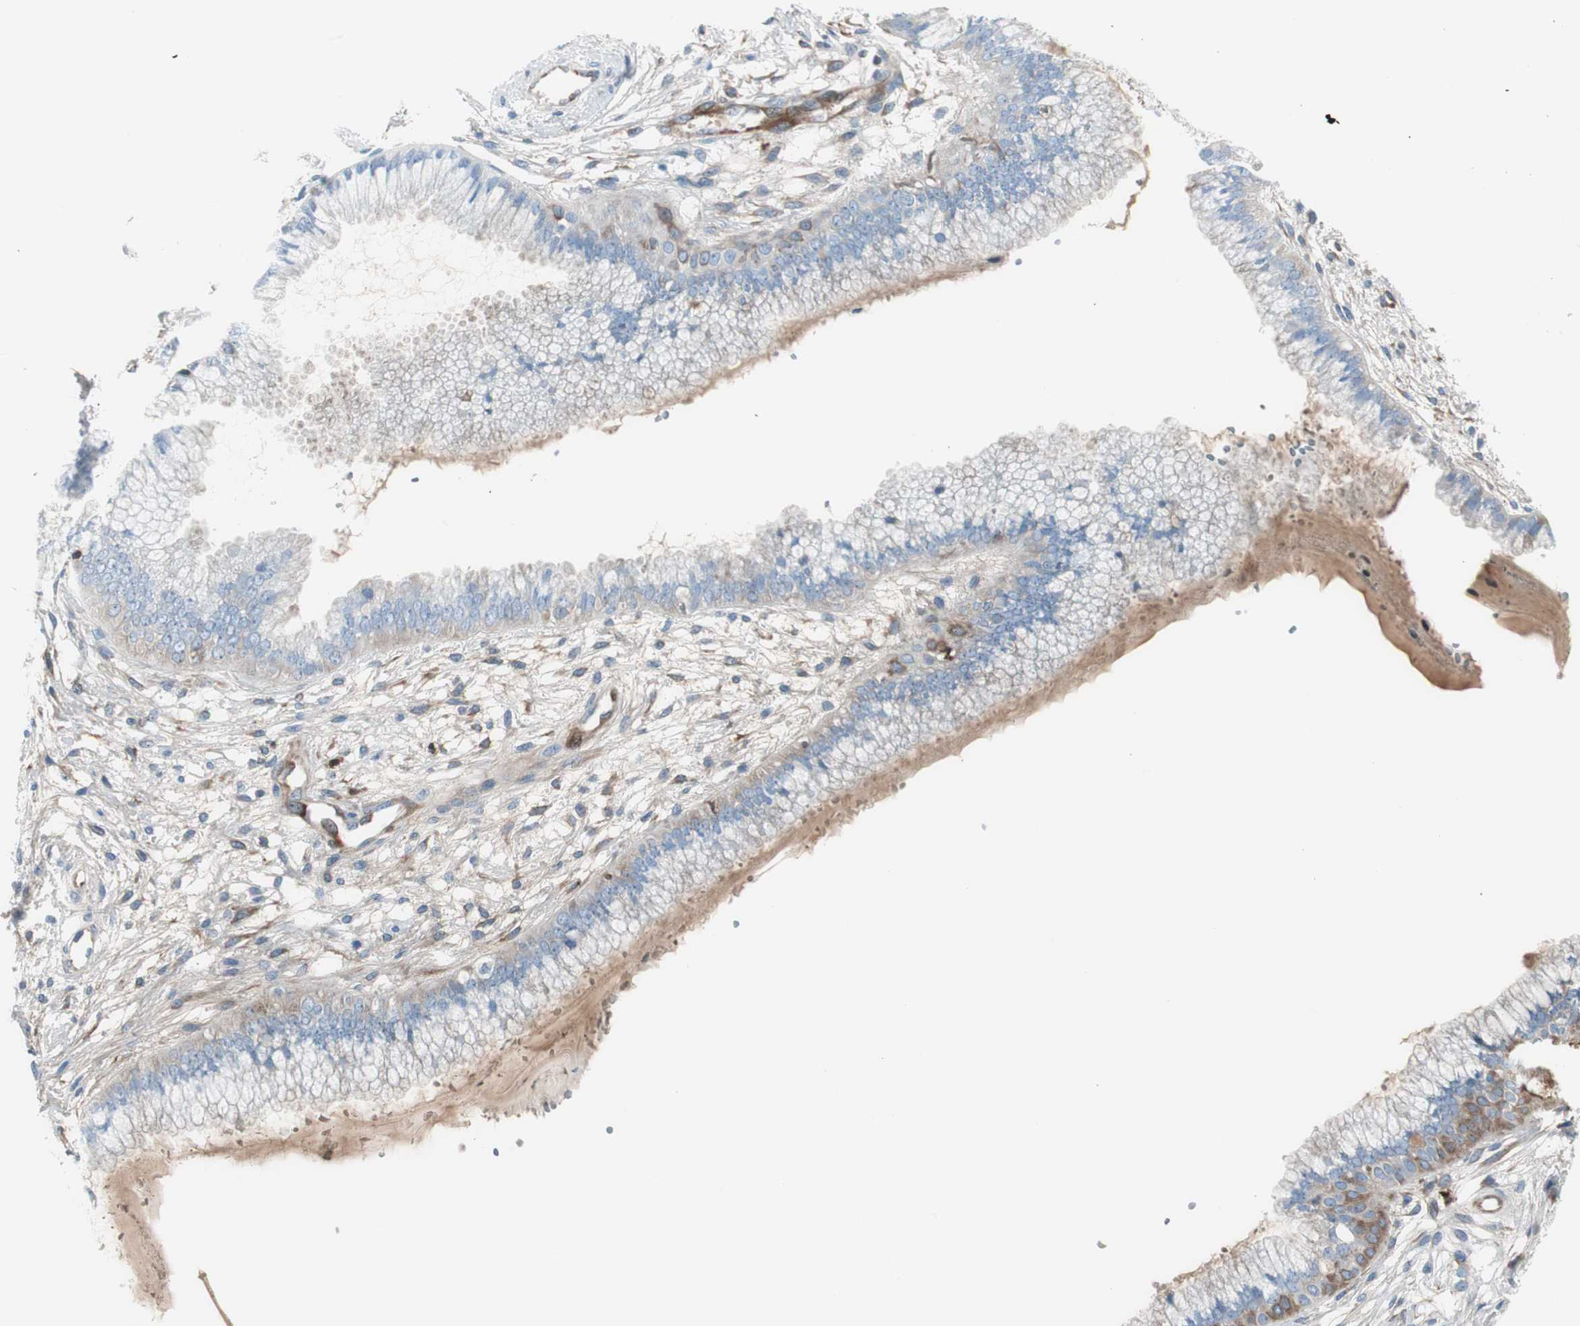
{"staining": {"intensity": "moderate", "quantity": ">75%", "location": "cytoplasmic/membranous"}, "tissue": "cervix", "cell_type": "Glandular cells", "image_type": "normal", "snomed": [{"axis": "morphology", "description": "Normal tissue, NOS"}, {"axis": "topography", "description": "Cervix"}], "caption": "Protein staining of normal cervix demonstrates moderate cytoplasmic/membranous staining in approximately >75% of glandular cells.", "gene": "SERPINF1", "patient": {"sex": "female", "age": 39}}